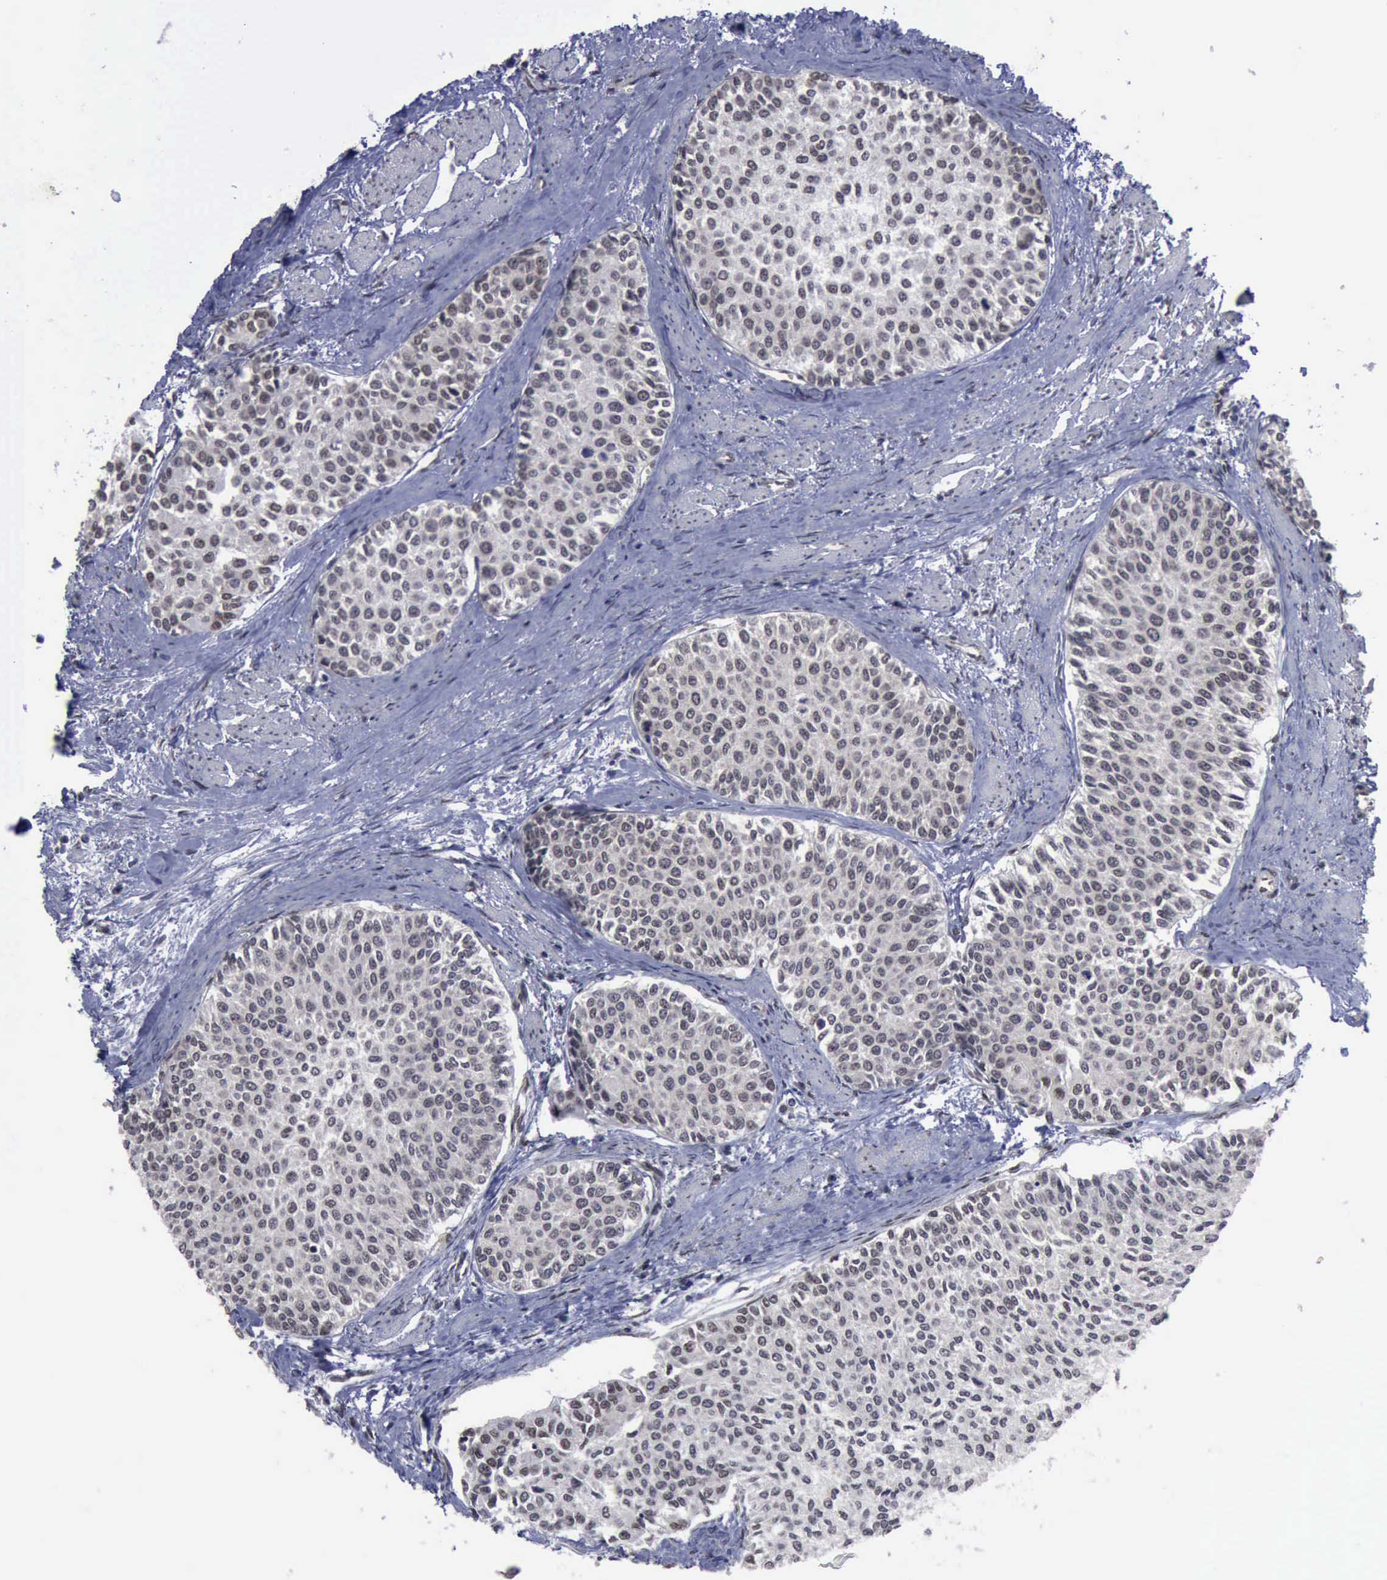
{"staining": {"intensity": "weak", "quantity": "25%-75%", "location": "nuclear"}, "tissue": "urothelial cancer", "cell_type": "Tumor cells", "image_type": "cancer", "snomed": [{"axis": "morphology", "description": "Urothelial carcinoma, Low grade"}, {"axis": "topography", "description": "Urinary bladder"}], "caption": "Weak nuclear protein positivity is appreciated in approximately 25%-75% of tumor cells in low-grade urothelial carcinoma. Nuclei are stained in blue.", "gene": "RTCB", "patient": {"sex": "female", "age": 73}}